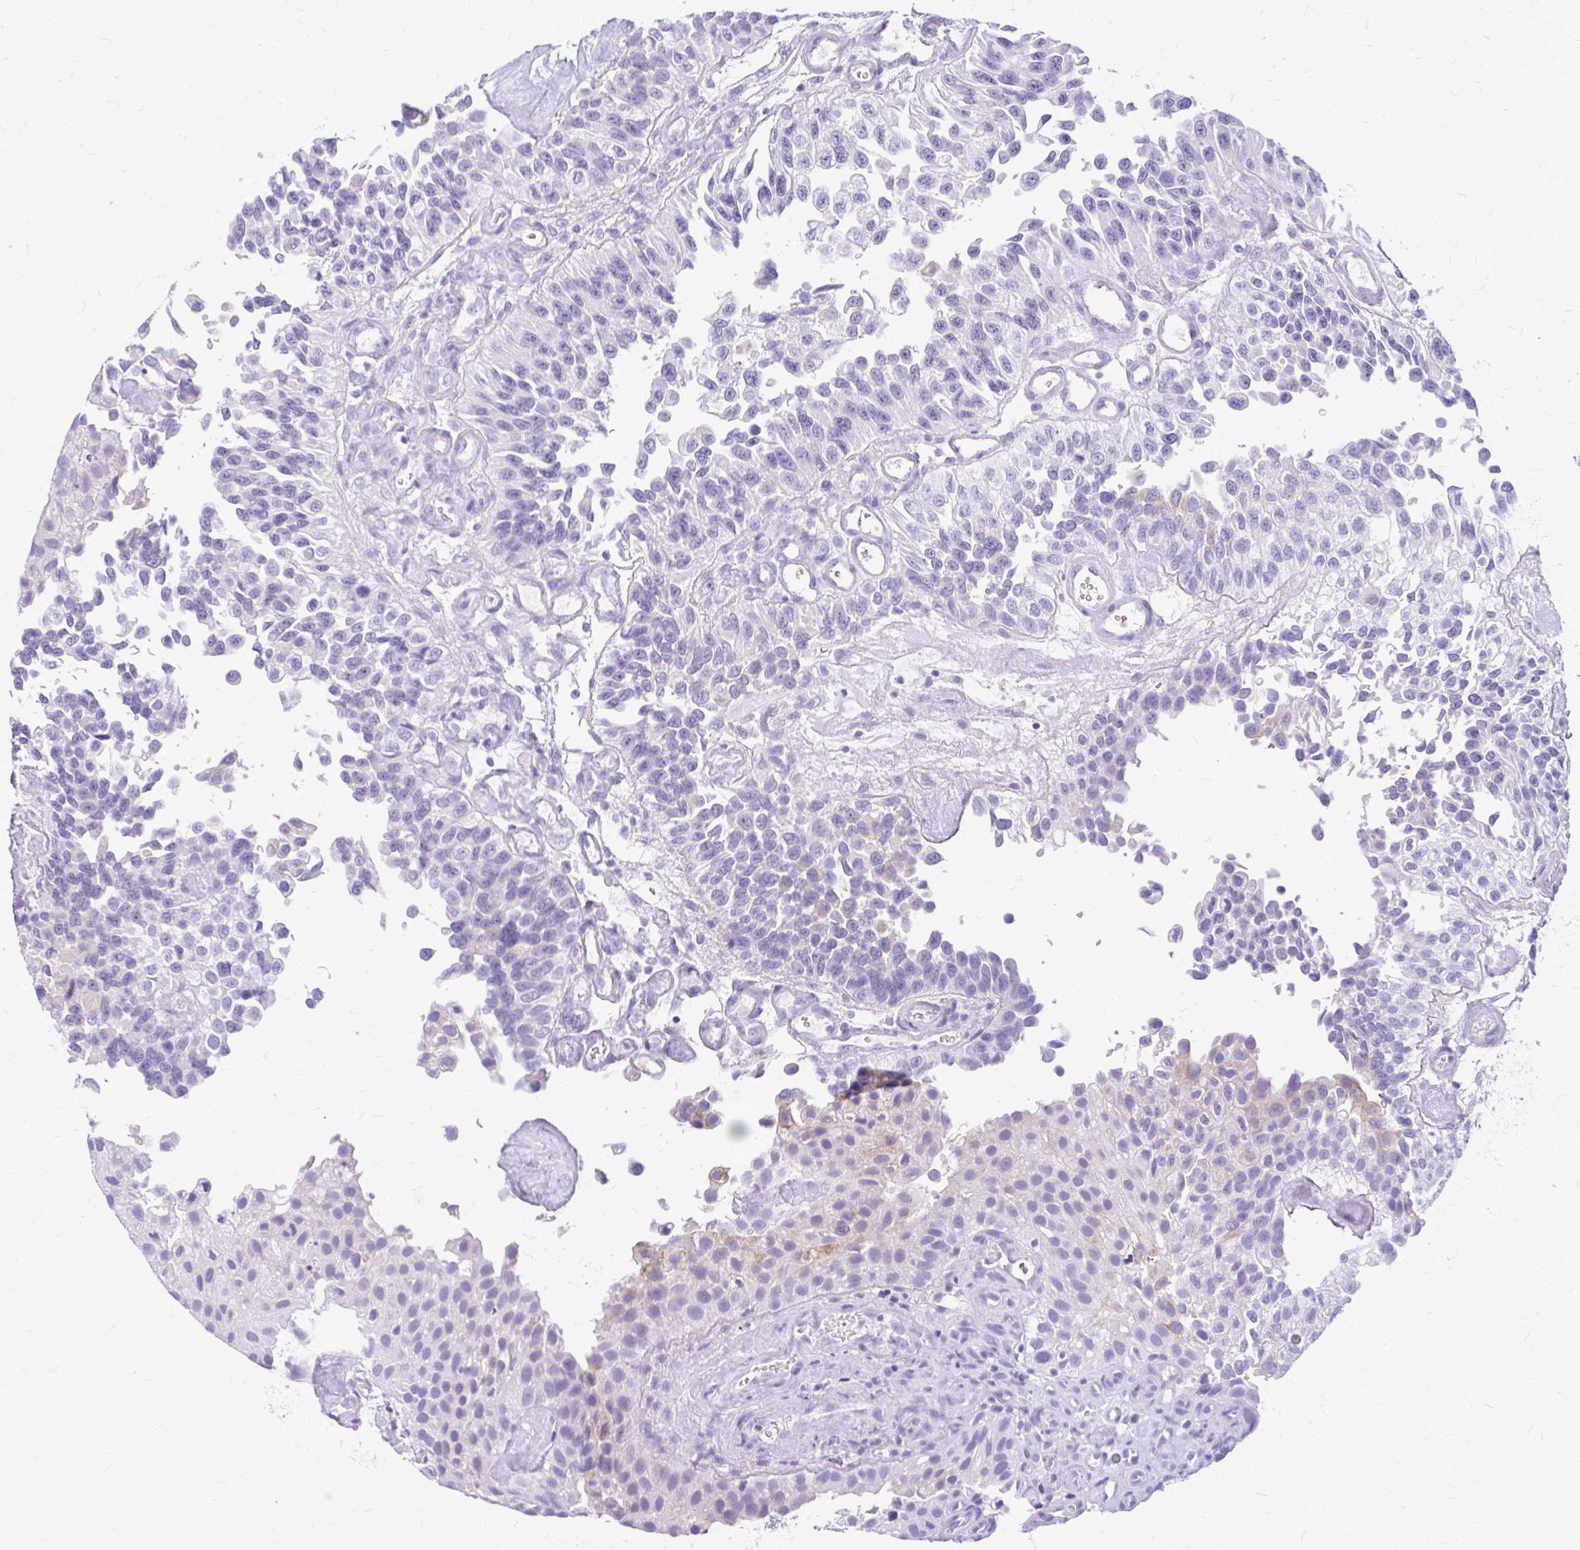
{"staining": {"intensity": "negative", "quantity": "none", "location": "none"}, "tissue": "urothelial cancer", "cell_type": "Tumor cells", "image_type": "cancer", "snomed": [{"axis": "morphology", "description": "Urothelial carcinoma, NOS"}, {"axis": "topography", "description": "Urinary bladder"}], "caption": "This micrograph is of urothelial cancer stained with IHC to label a protein in brown with the nuclei are counter-stained blue. There is no expression in tumor cells.", "gene": "KLHDC7A", "patient": {"sex": "male", "age": 87}}